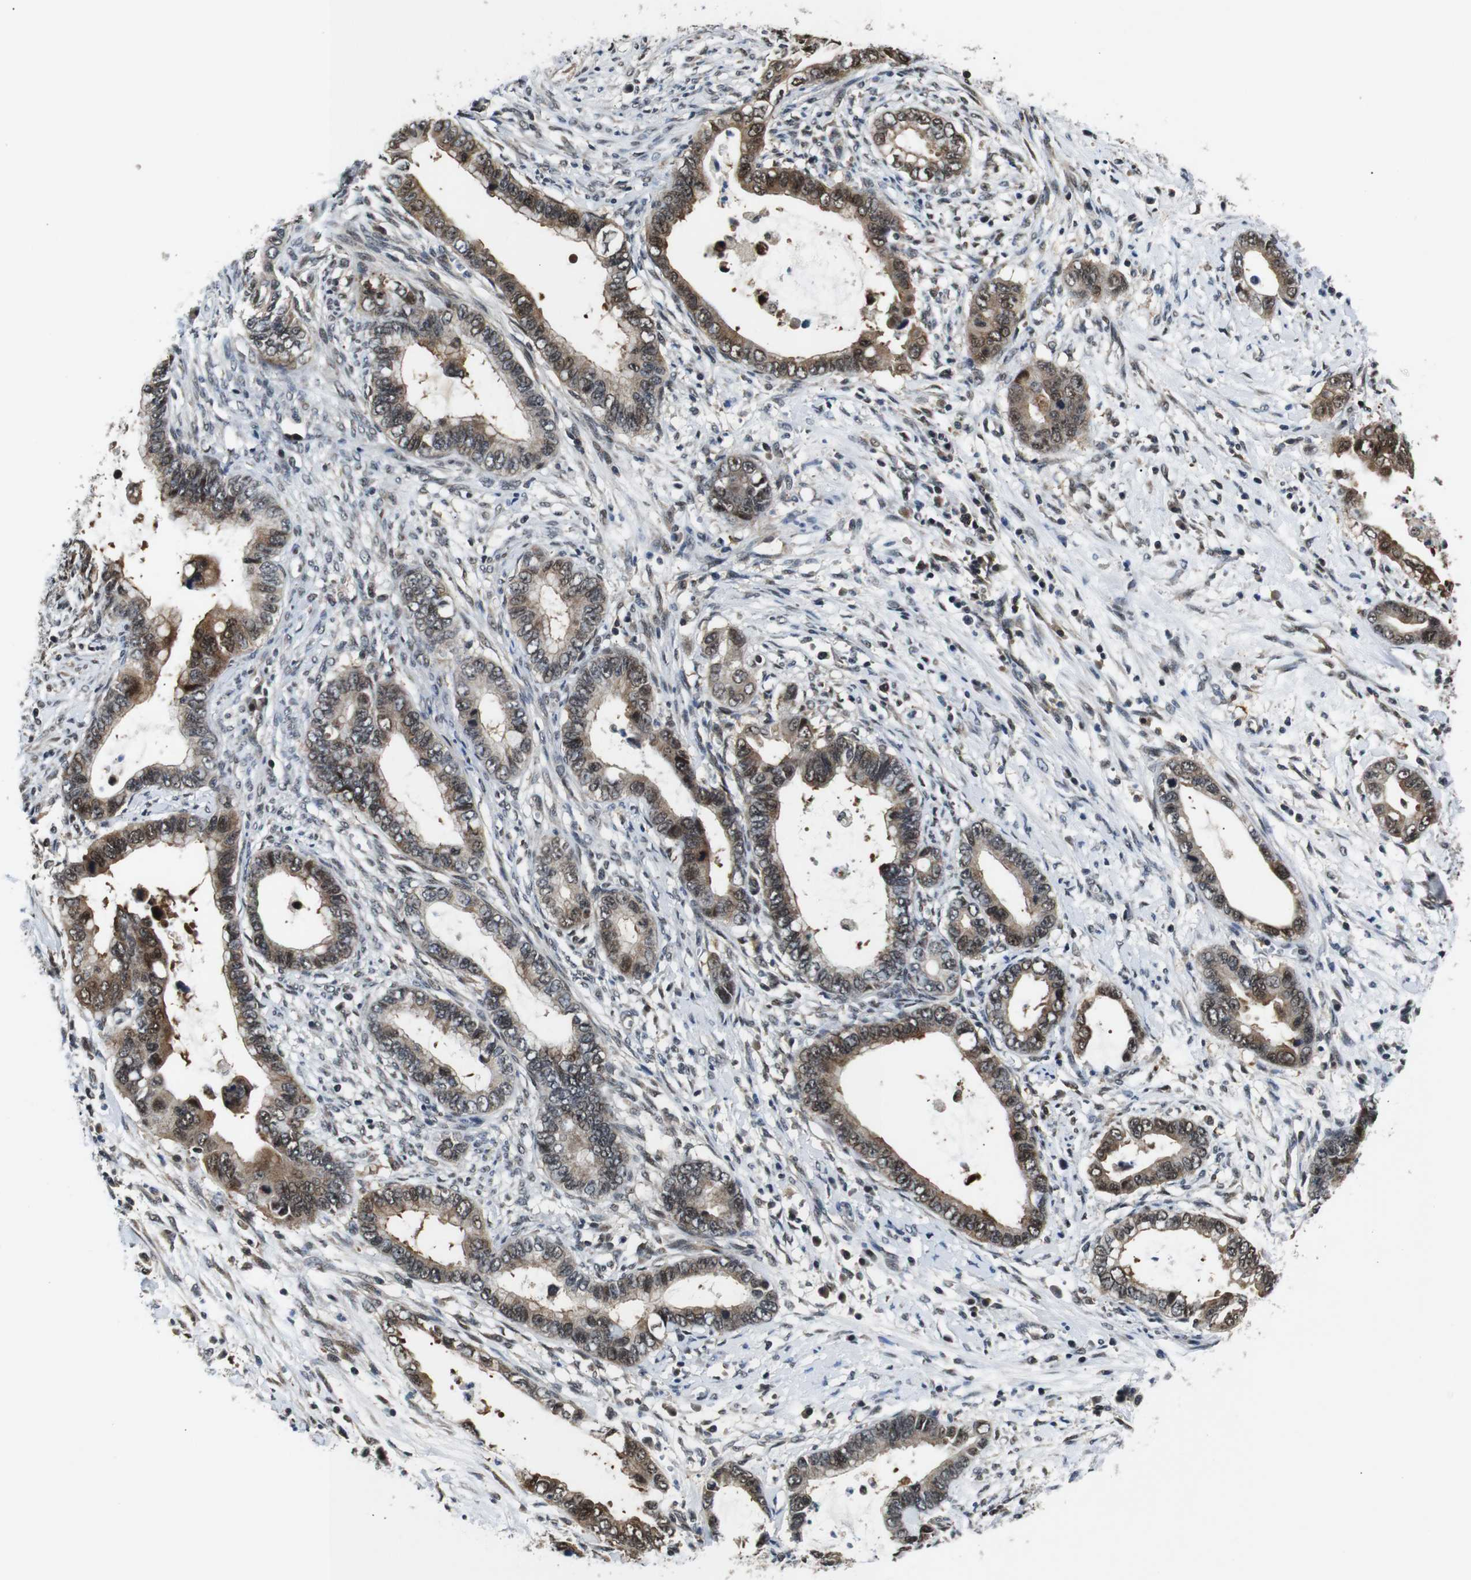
{"staining": {"intensity": "moderate", "quantity": ">75%", "location": "cytoplasmic/membranous,nuclear"}, "tissue": "cervical cancer", "cell_type": "Tumor cells", "image_type": "cancer", "snomed": [{"axis": "morphology", "description": "Adenocarcinoma, NOS"}, {"axis": "topography", "description": "Cervix"}], "caption": "Immunohistochemical staining of human cervical cancer (adenocarcinoma) exhibits medium levels of moderate cytoplasmic/membranous and nuclear staining in approximately >75% of tumor cells.", "gene": "SKP1", "patient": {"sex": "female", "age": 44}}